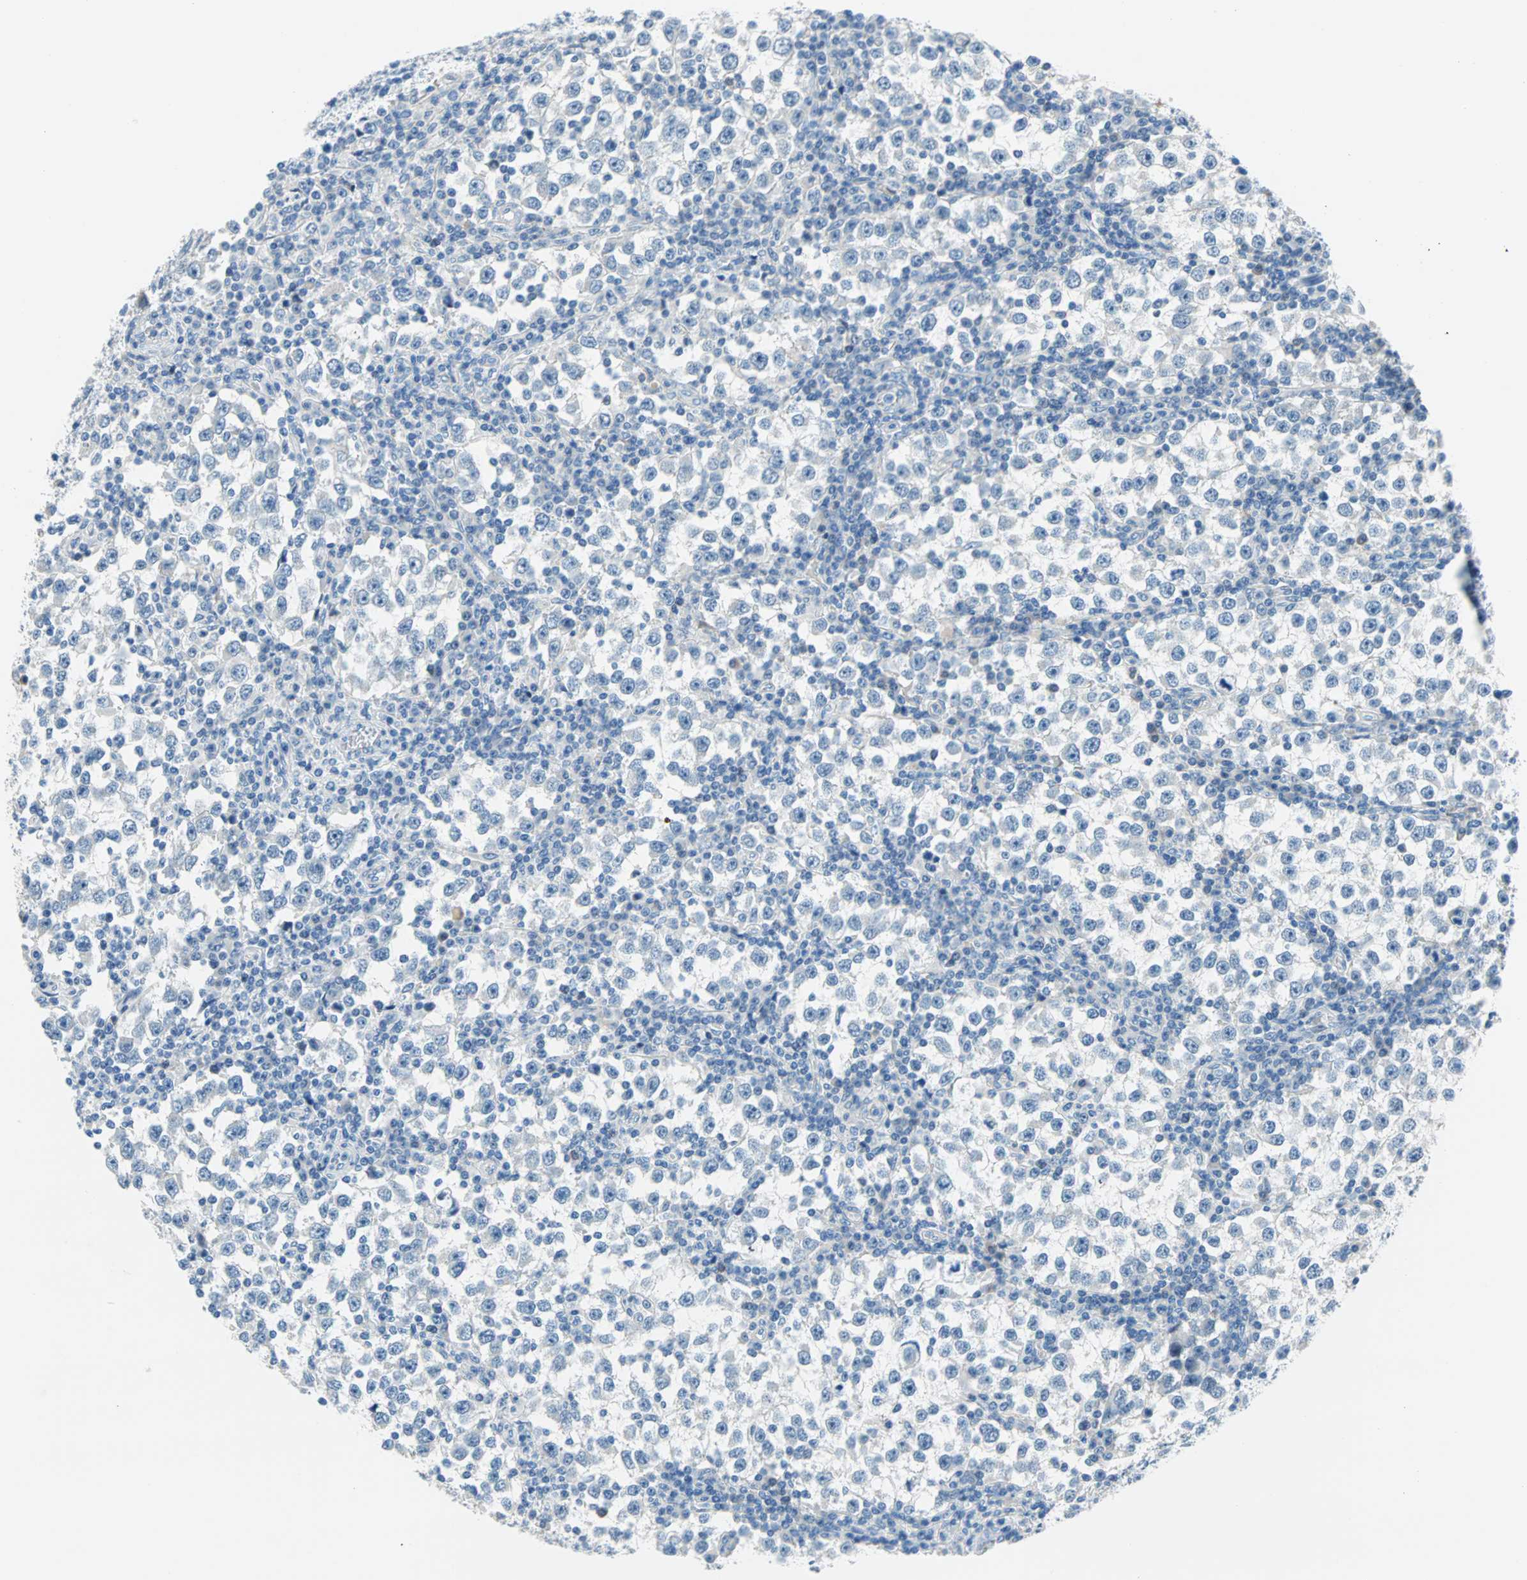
{"staining": {"intensity": "negative", "quantity": "none", "location": "none"}, "tissue": "testis cancer", "cell_type": "Tumor cells", "image_type": "cancer", "snomed": [{"axis": "morphology", "description": "Seminoma, NOS"}, {"axis": "topography", "description": "Testis"}], "caption": "This micrograph is of seminoma (testis) stained with IHC to label a protein in brown with the nuclei are counter-stained blue. There is no staining in tumor cells.", "gene": "TMEM163", "patient": {"sex": "male", "age": 65}}